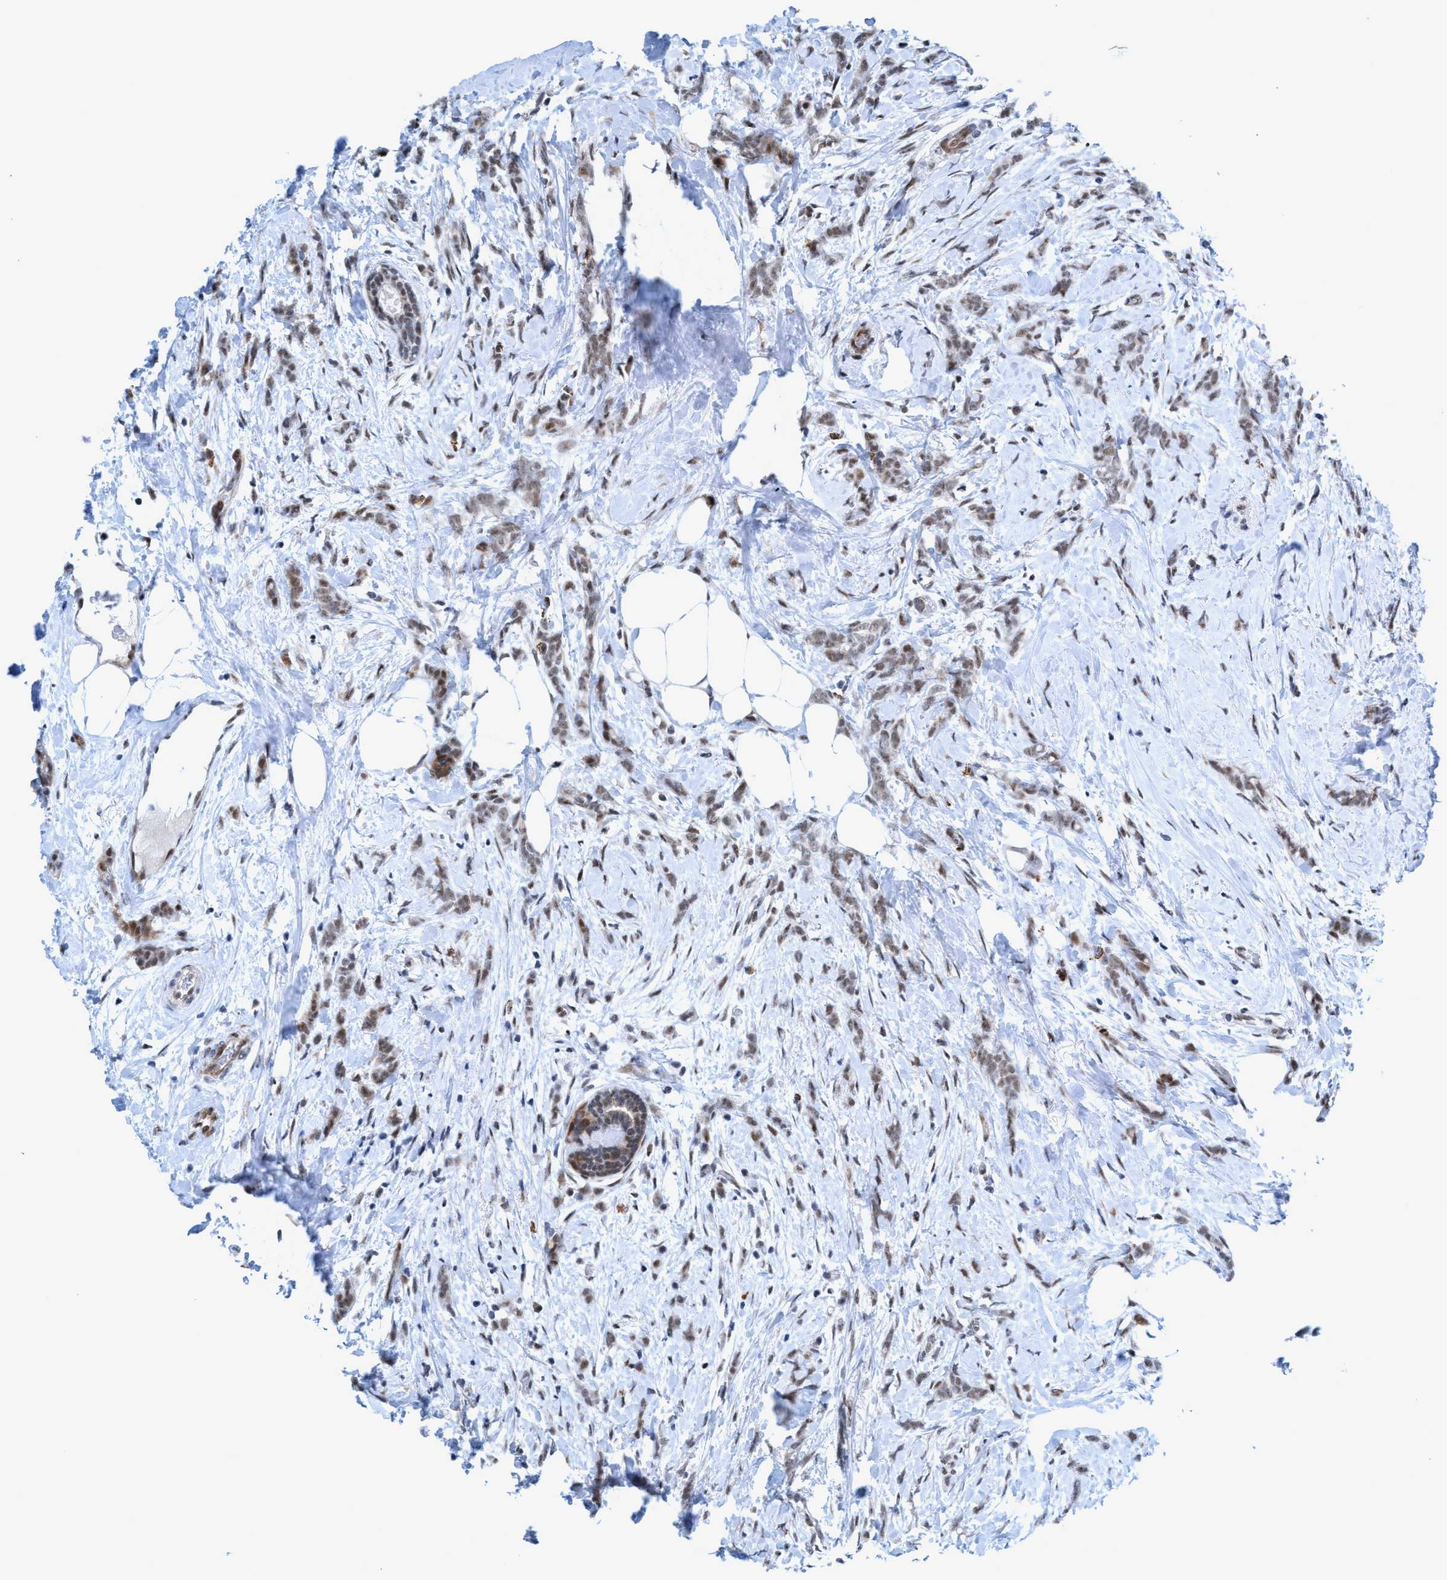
{"staining": {"intensity": "weak", "quantity": ">75%", "location": "nuclear"}, "tissue": "breast cancer", "cell_type": "Tumor cells", "image_type": "cancer", "snomed": [{"axis": "morphology", "description": "Lobular carcinoma, in situ"}, {"axis": "morphology", "description": "Lobular carcinoma"}, {"axis": "topography", "description": "Breast"}], "caption": "The photomicrograph demonstrates immunohistochemical staining of breast cancer (lobular carcinoma). There is weak nuclear staining is seen in approximately >75% of tumor cells.", "gene": "CWC27", "patient": {"sex": "female", "age": 41}}